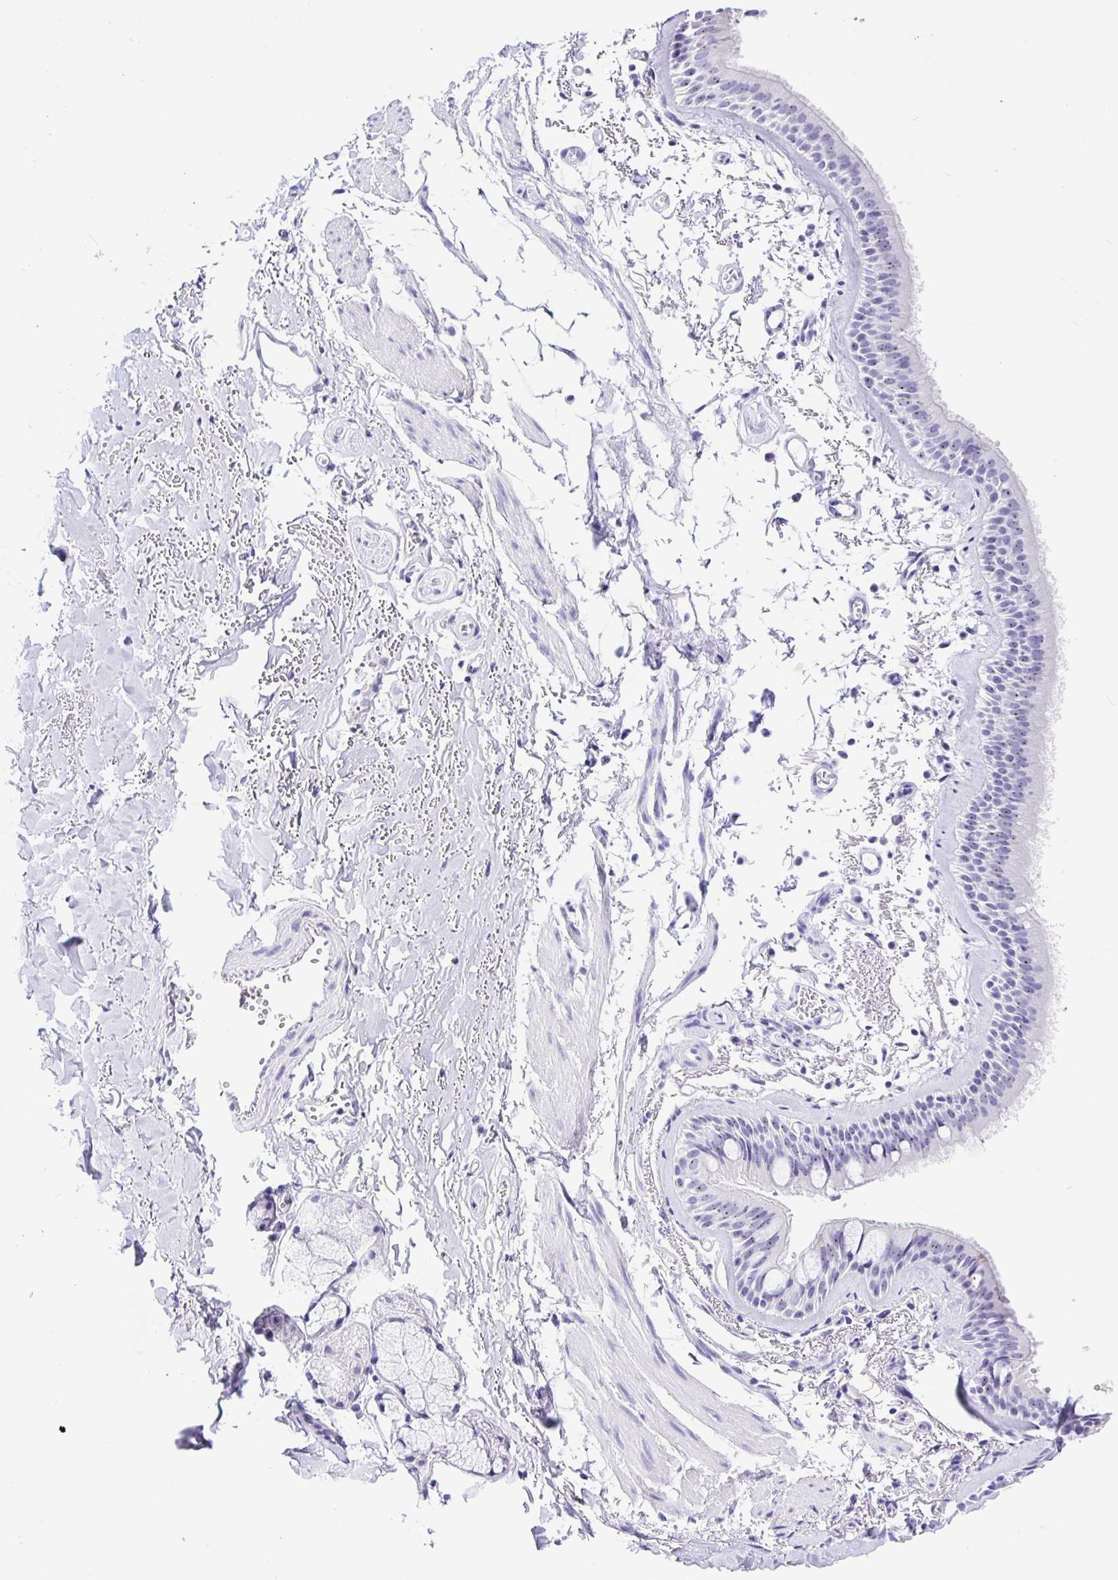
{"staining": {"intensity": "negative", "quantity": "none", "location": "none"}, "tissue": "bronchus", "cell_type": "Respiratory epithelial cells", "image_type": "normal", "snomed": [{"axis": "morphology", "description": "Normal tissue, NOS"}, {"axis": "topography", "description": "Cartilage tissue"}, {"axis": "topography", "description": "Bronchus"}, {"axis": "topography", "description": "Peripheral nerve tissue"}], "caption": "Immunohistochemical staining of unremarkable bronchus displays no significant expression in respiratory epithelial cells.", "gene": "PRAMEF18", "patient": {"sex": "female", "age": 59}}